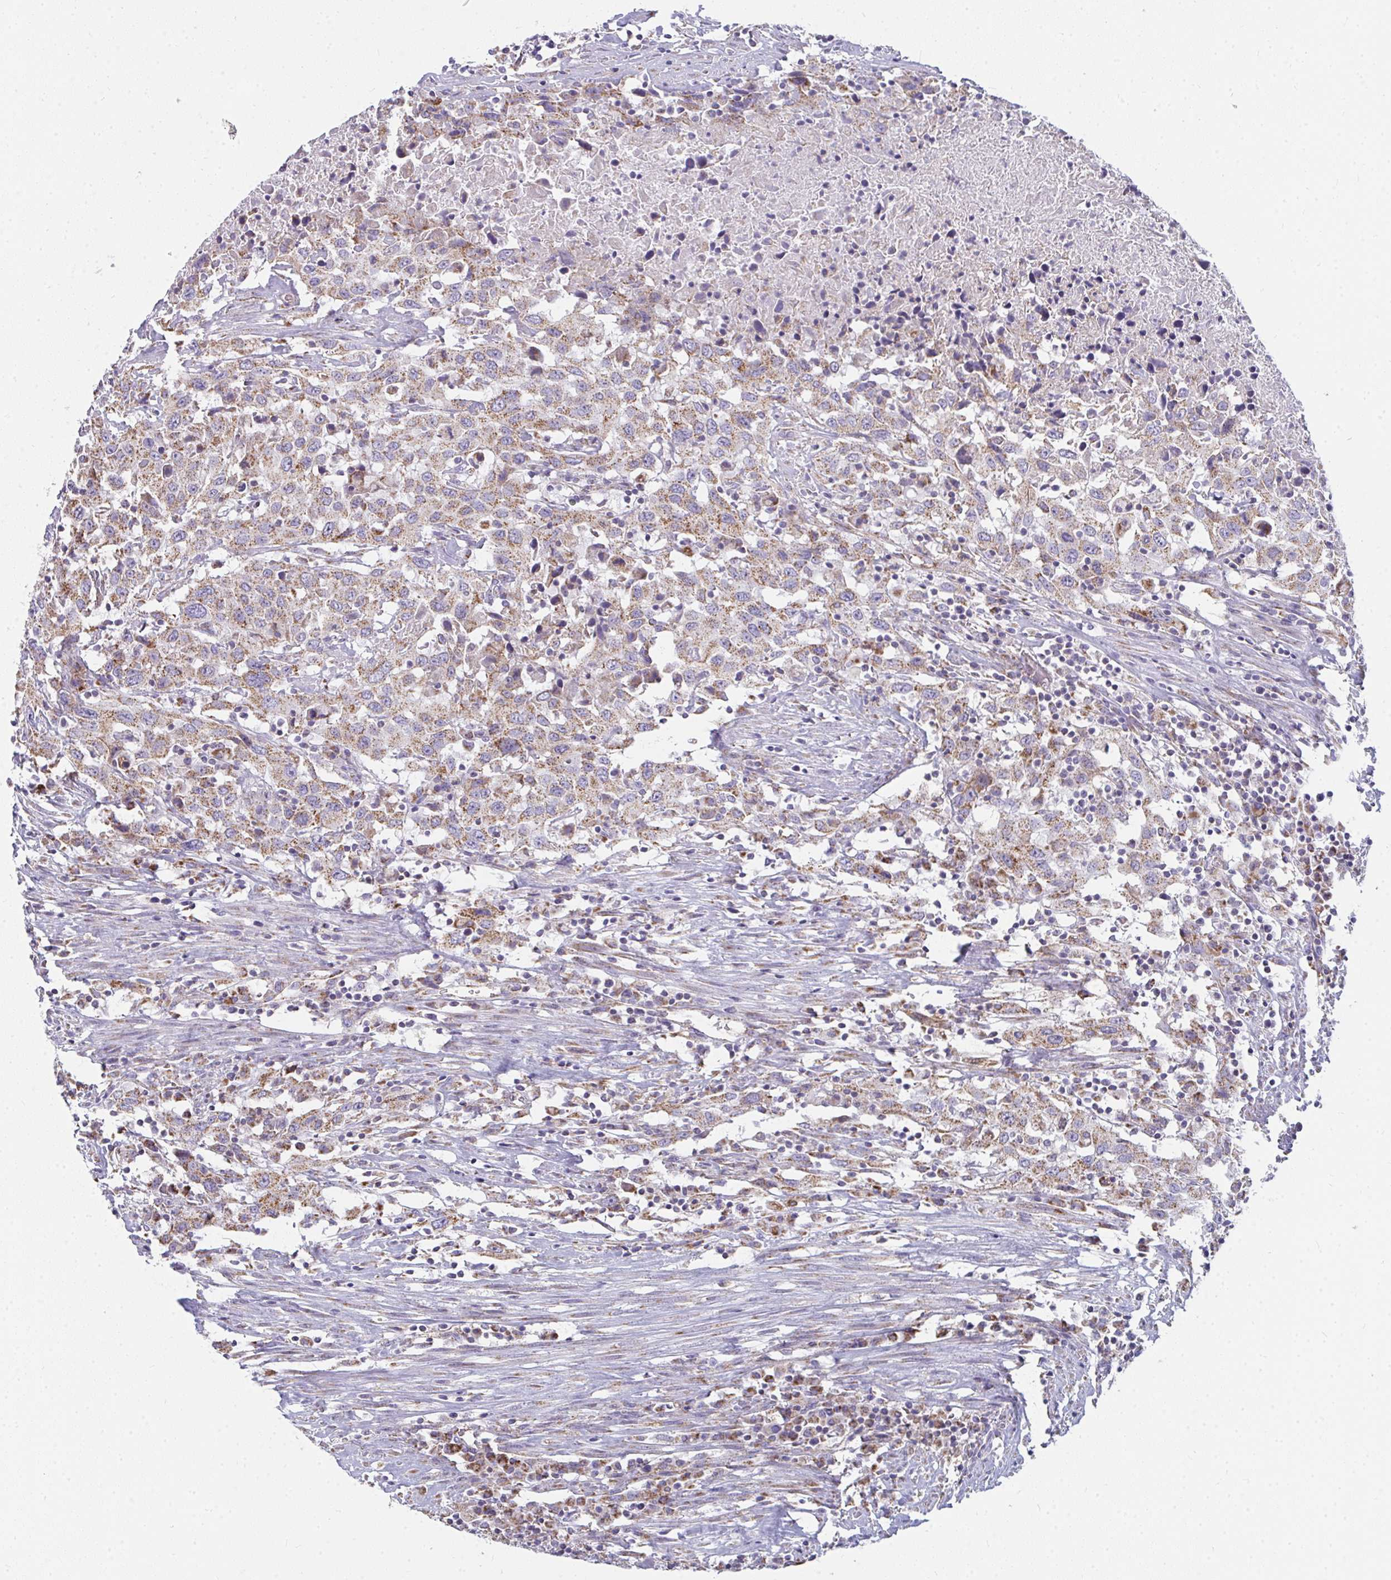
{"staining": {"intensity": "weak", "quantity": ">75%", "location": "cytoplasmic/membranous"}, "tissue": "urothelial cancer", "cell_type": "Tumor cells", "image_type": "cancer", "snomed": [{"axis": "morphology", "description": "Urothelial carcinoma, High grade"}, {"axis": "topography", "description": "Urinary bladder"}], "caption": "Immunohistochemistry histopathology image of neoplastic tissue: human urothelial cancer stained using immunohistochemistry demonstrates low levels of weak protein expression localized specifically in the cytoplasmic/membranous of tumor cells, appearing as a cytoplasmic/membranous brown color.", "gene": "FAHD1", "patient": {"sex": "male", "age": 61}}